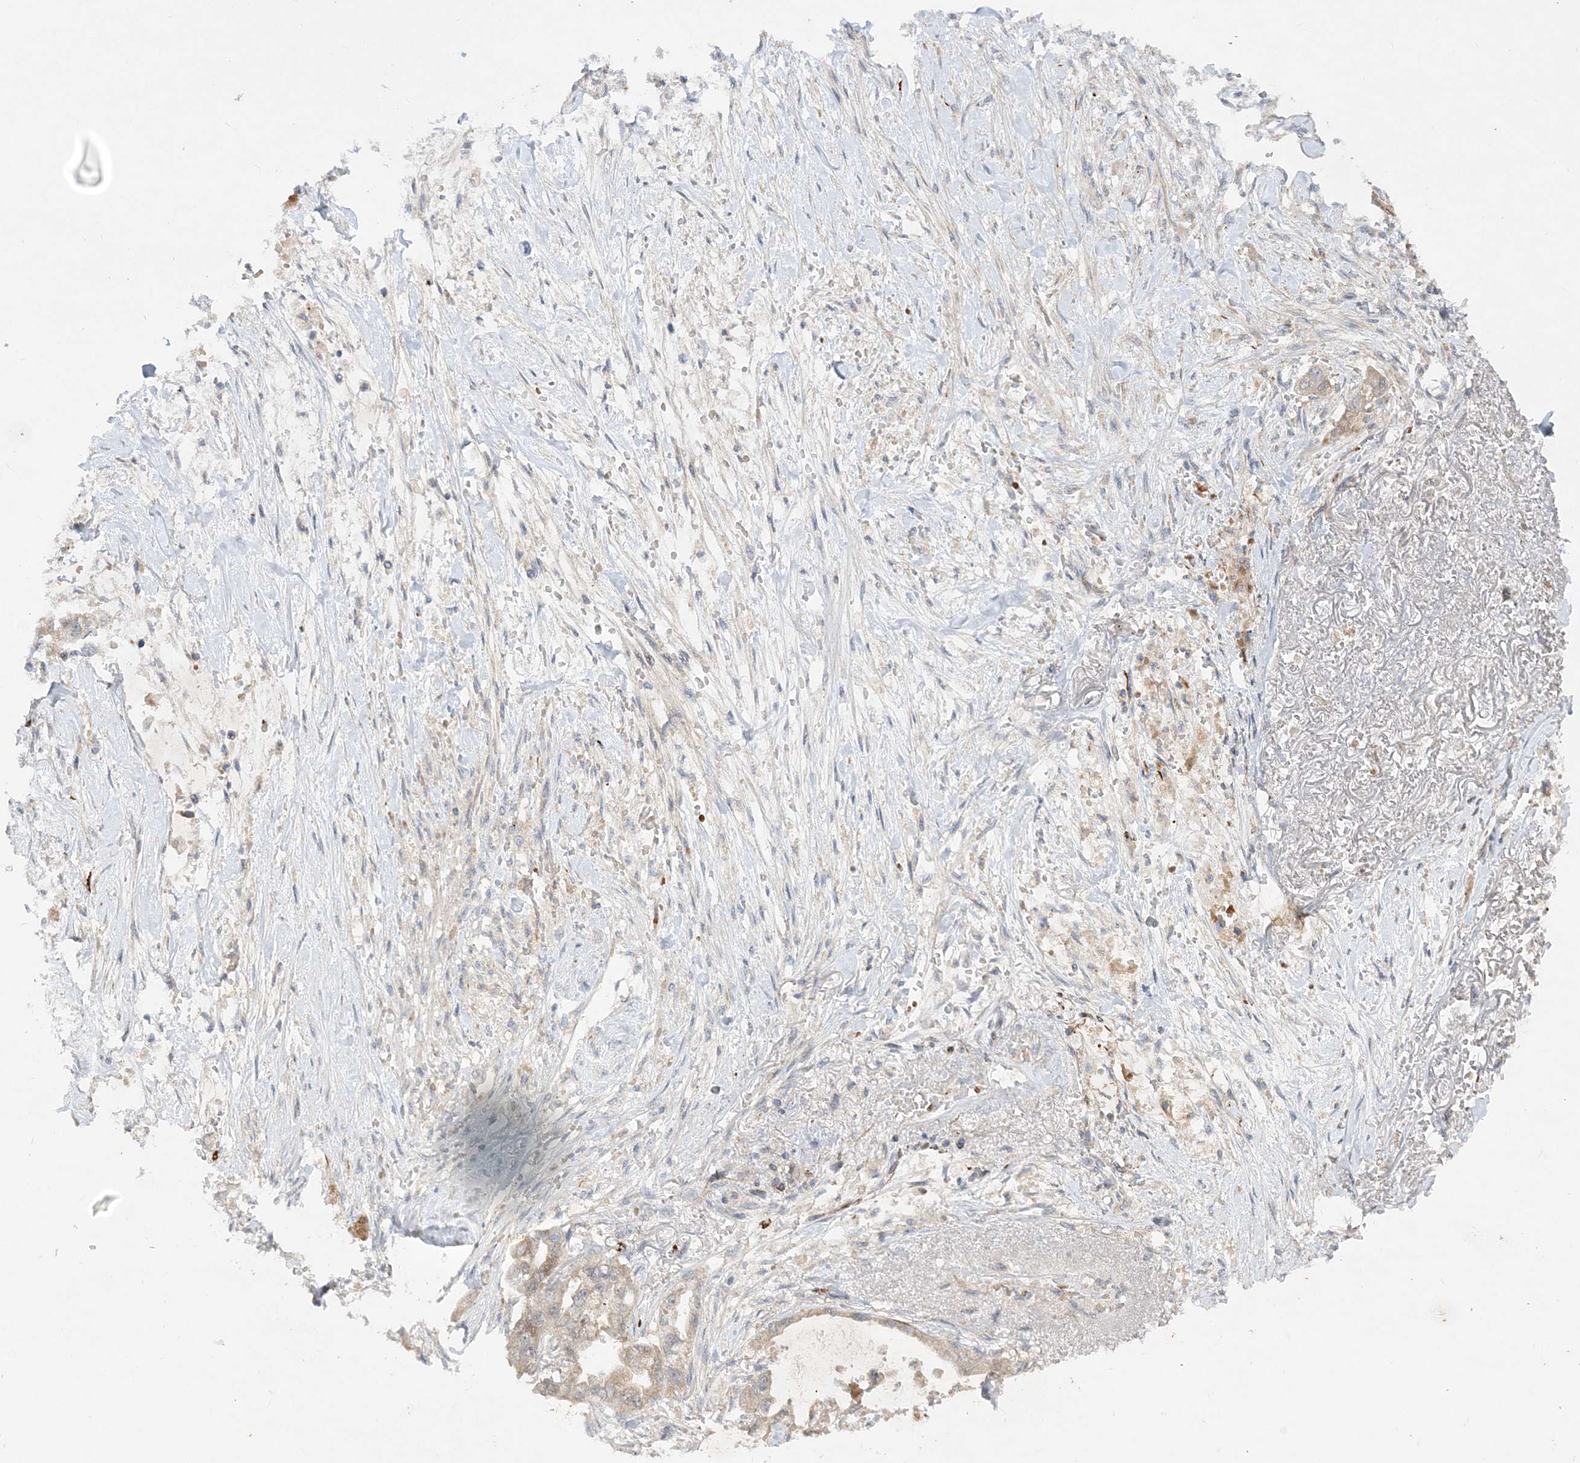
{"staining": {"intensity": "moderate", "quantity": ">75%", "location": "cytoplasmic/membranous"}, "tissue": "stomach cancer", "cell_type": "Tumor cells", "image_type": "cancer", "snomed": [{"axis": "morphology", "description": "Adenocarcinoma, NOS"}, {"axis": "topography", "description": "Stomach"}], "caption": "IHC micrograph of neoplastic tissue: stomach adenocarcinoma stained using immunohistochemistry (IHC) shows medium levels of moderate protein expression localized specifically in the cytoplasmic/membranous of tumor cells, appearing as a cytoplasmic/membranous brown color.", "gene": "INPP1", "patient": {"sex": "male", "age": 62}}